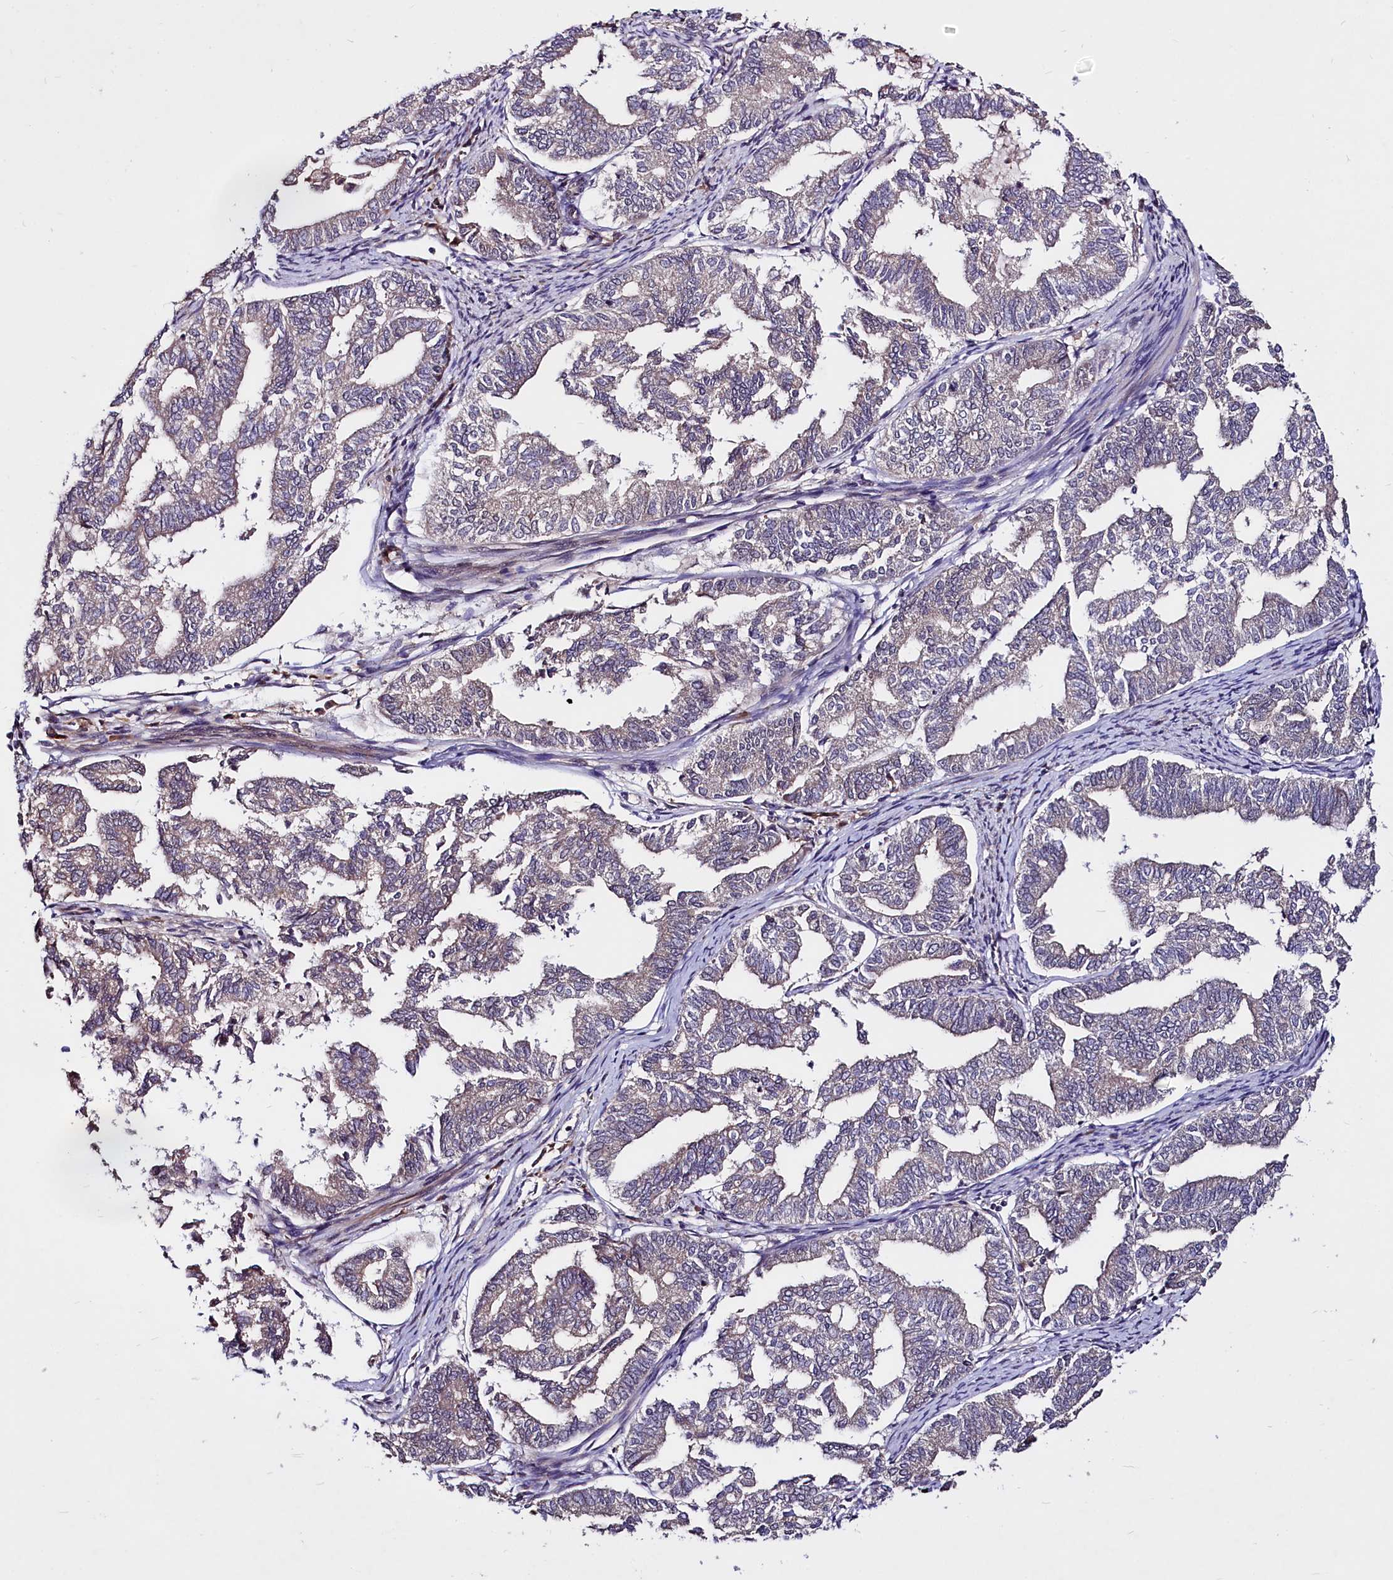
{"staining": {"intensity": "negative", "quantity": "none", "location": "none"}, "tissue": "endometrial cancer", "cell_type": "Tumor cells", "image_type": "cancer", "snomed": [{"axis": "morphology", "description": "Adenocarcinoma, NOS"}, {"axis": "topography", "description": "Endometrium"}], "caption": "The photomicrograph exhibits no staining of tumor cells in endometrial adenocarcinoma.", "gene": "UBE3A", "patient": {"sex": "female", "age": 79}}